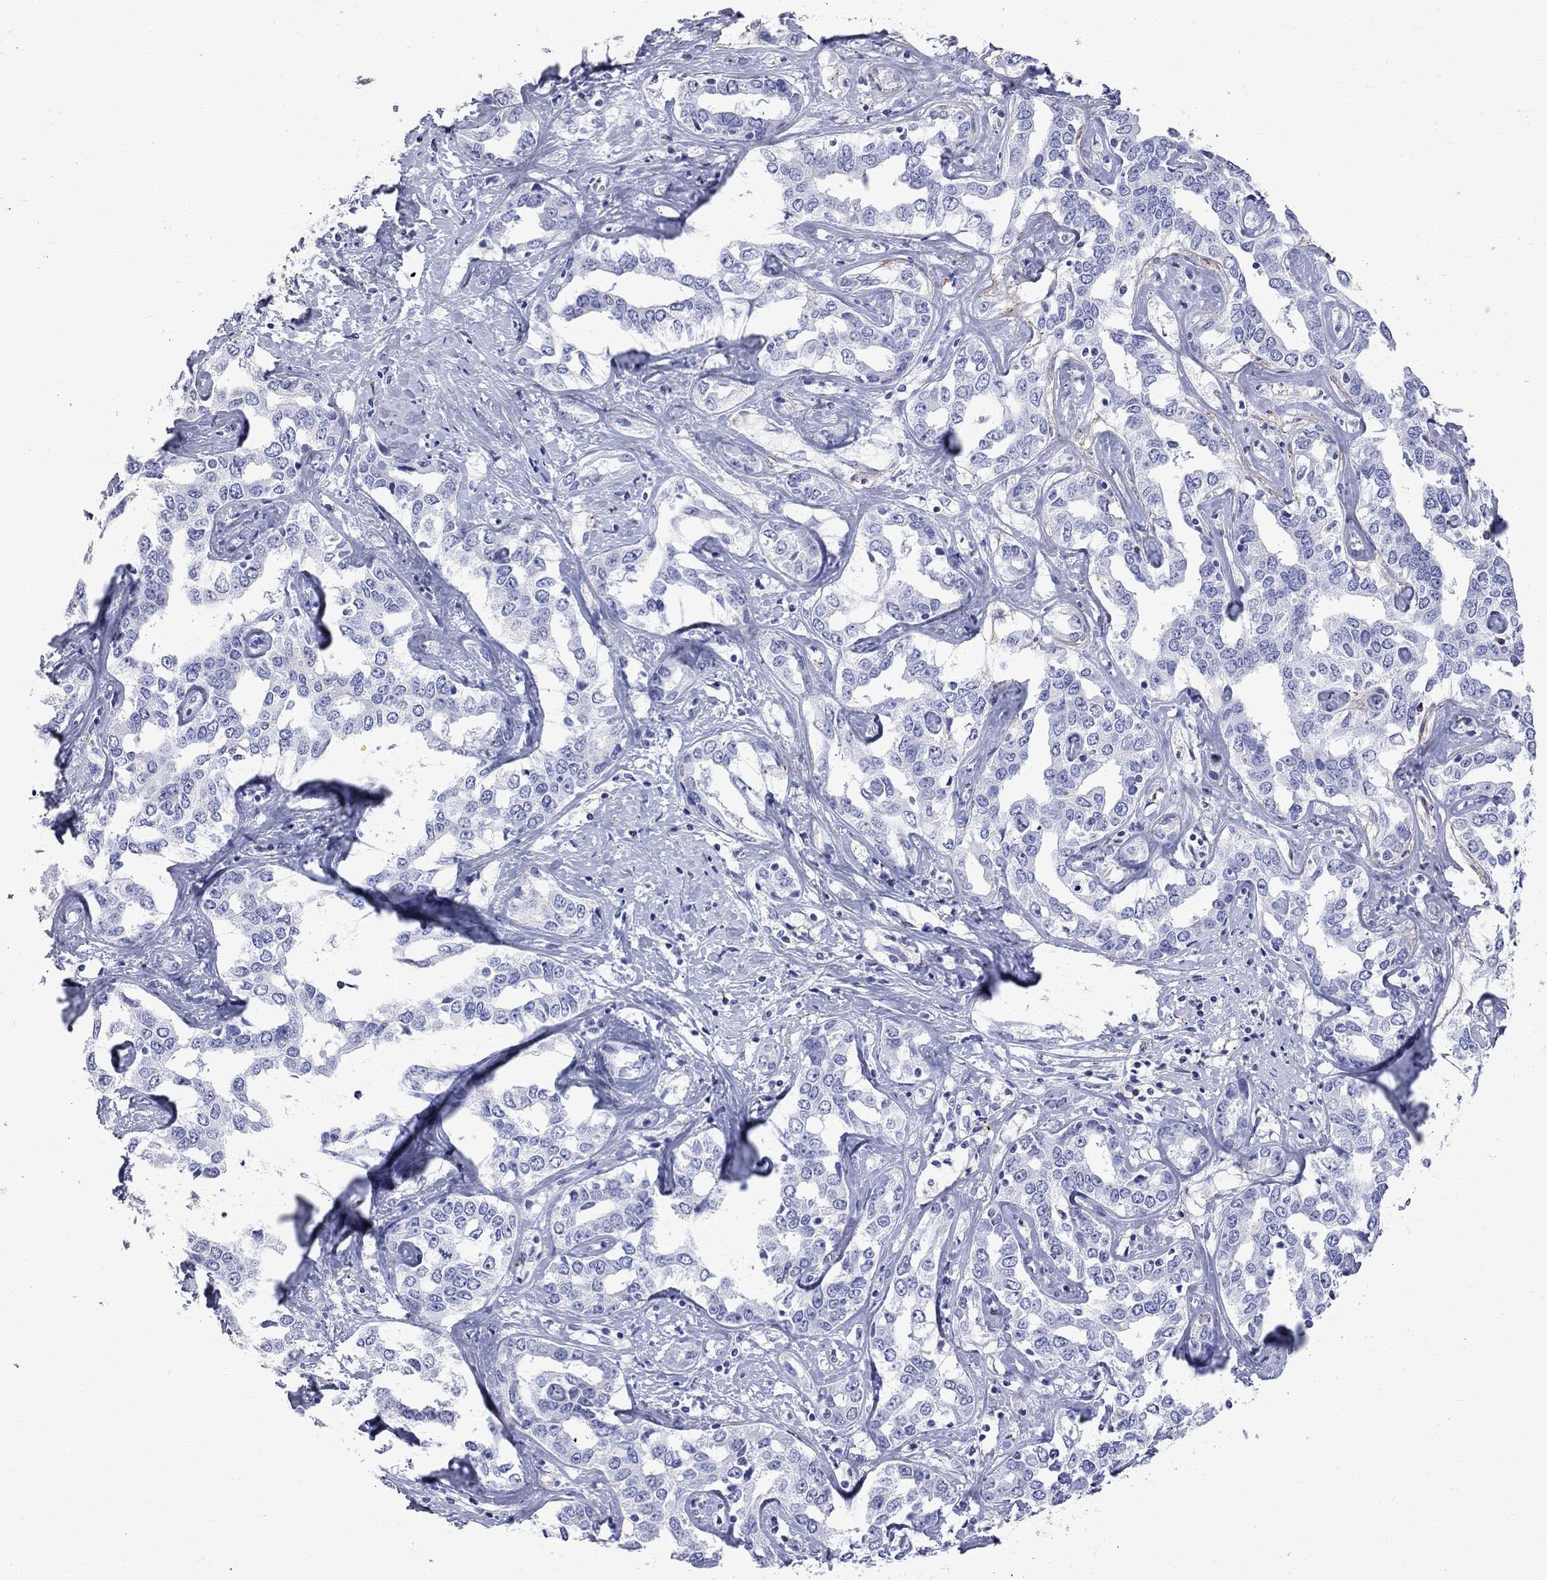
{"staining": {"intensity": "negative", "quantity": "none", "location": "none"}, "tissue": "liver cancer", "cell_type": "Tumor cells", "image_type": "cancer", "snomed": [{"axis": "morphology", "description": "Cholangiocarcinoma"}, {"axis": "topography", "description": "Liver"}], "caption": "Immunohistochemical staining of liver cancer exhibits no significant expression in tumor cells. (DAB immunohistochemistry (IHC) with hematoxylin counter stain).", "gene": "S100A3", "patient": {"sex": "male", "age": 59}}